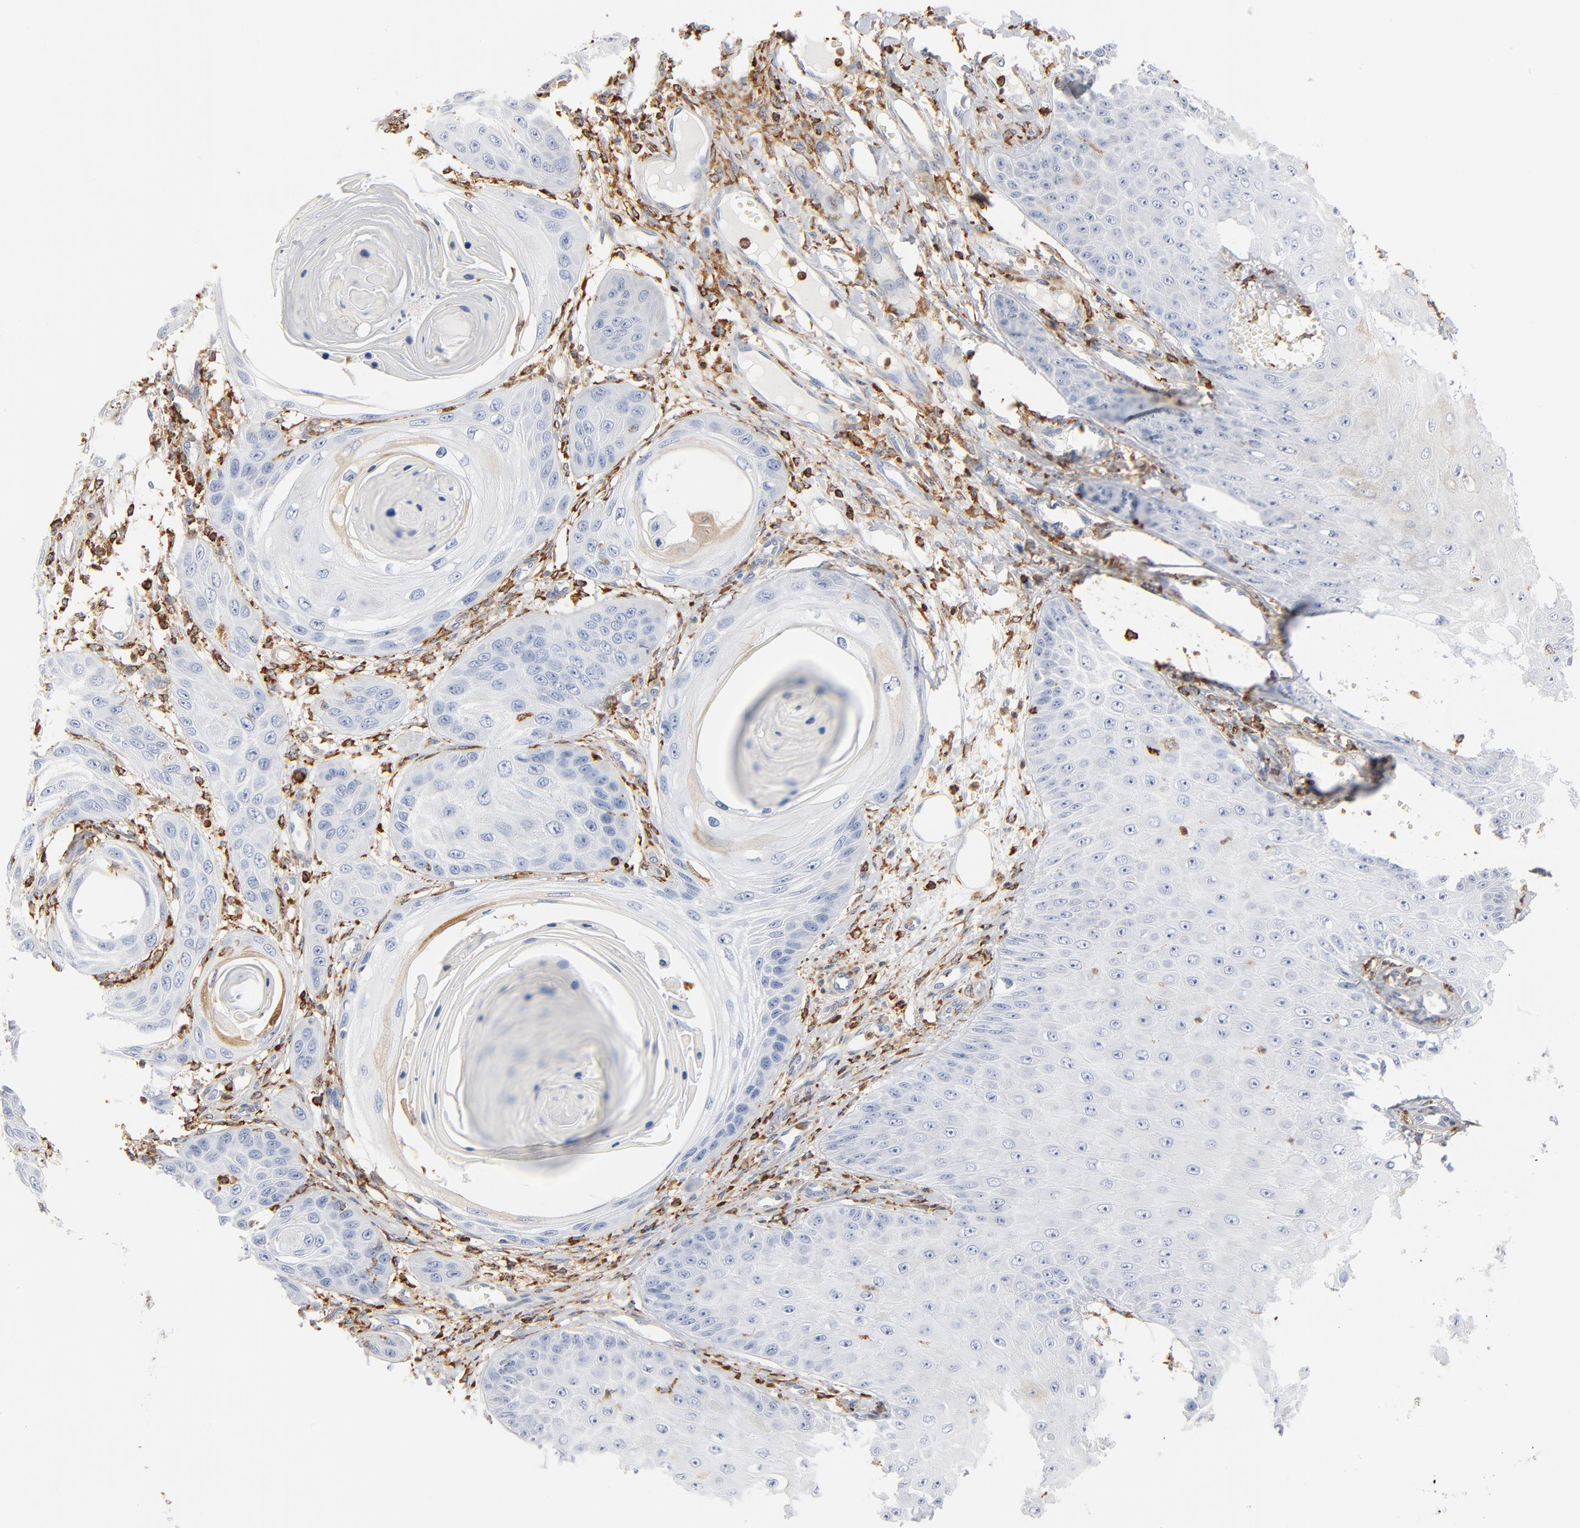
{"staining": {"intensity": "negative", "quantity": "none", "location": "none"}, "tissue": "skin cancer", "cell_type": "Tumor cells", "image_type": "cancer", "snomed": [{"axis": "morphology", "description": "Squamous cell carcinoma, NOS"}, {"axis": "topography", "description": "Skin"}], "caption": "DAB immunohistochemical staining of human skin cancer shows no significant staining in tumor cells.", "gene": "SH3KBP1", "patient": {"sex": "female", "age": 40}}